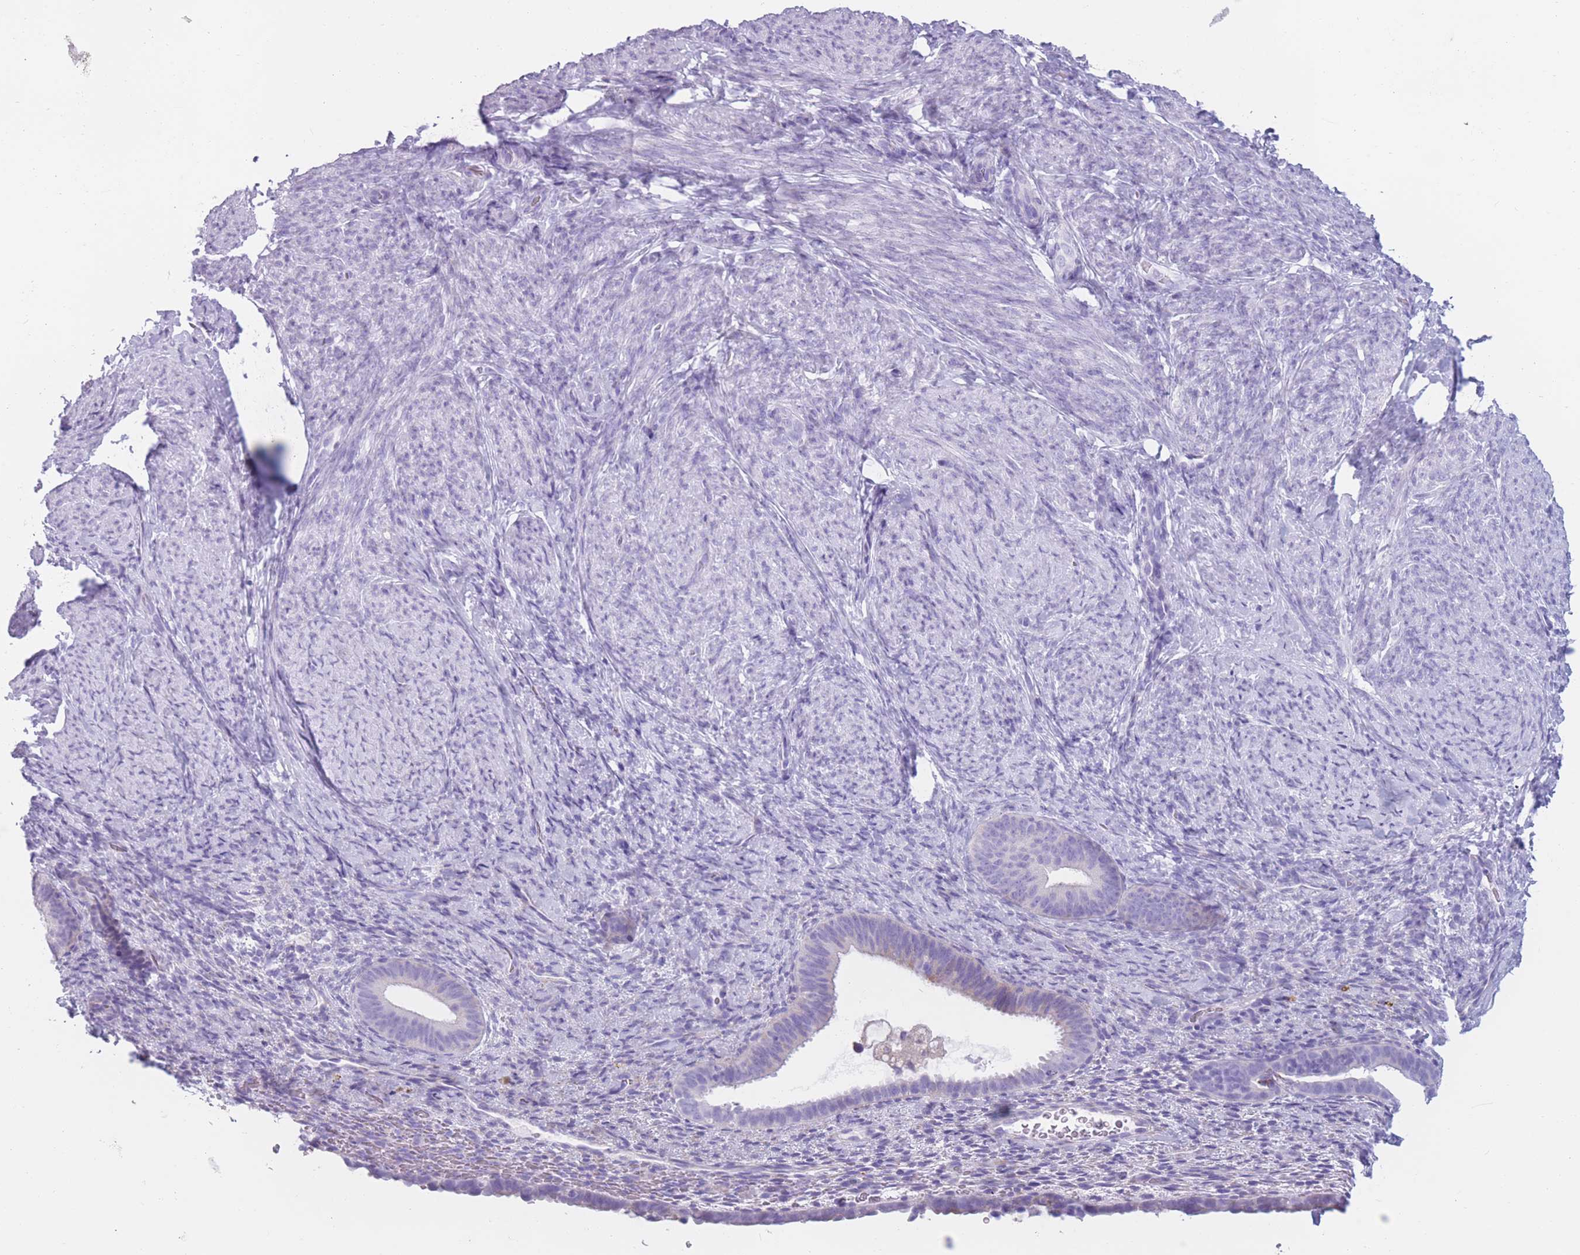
{"staining": {"intensity": "negative", "quantity": "none", "location": "none"}, "tissue": "endometrium", "cell_type": "Cells in endometrial stroma", "image_type": "normal", "snomed": [{"axis": "morphology", "description": "Normal tissue, NOS"}, {"axis": "topography", "description": "Endometrium"}], "caption": "High magnification brightfield microscopy of normal endometrium stained with DAB (3,3'-diaminobenzidine) (brown) and counterstained with hematoxylin (blue): cells in endometrial stroma show no significant expression.", "gene": "COL27A1", "patient": {"sex": "female", "age": 65}}